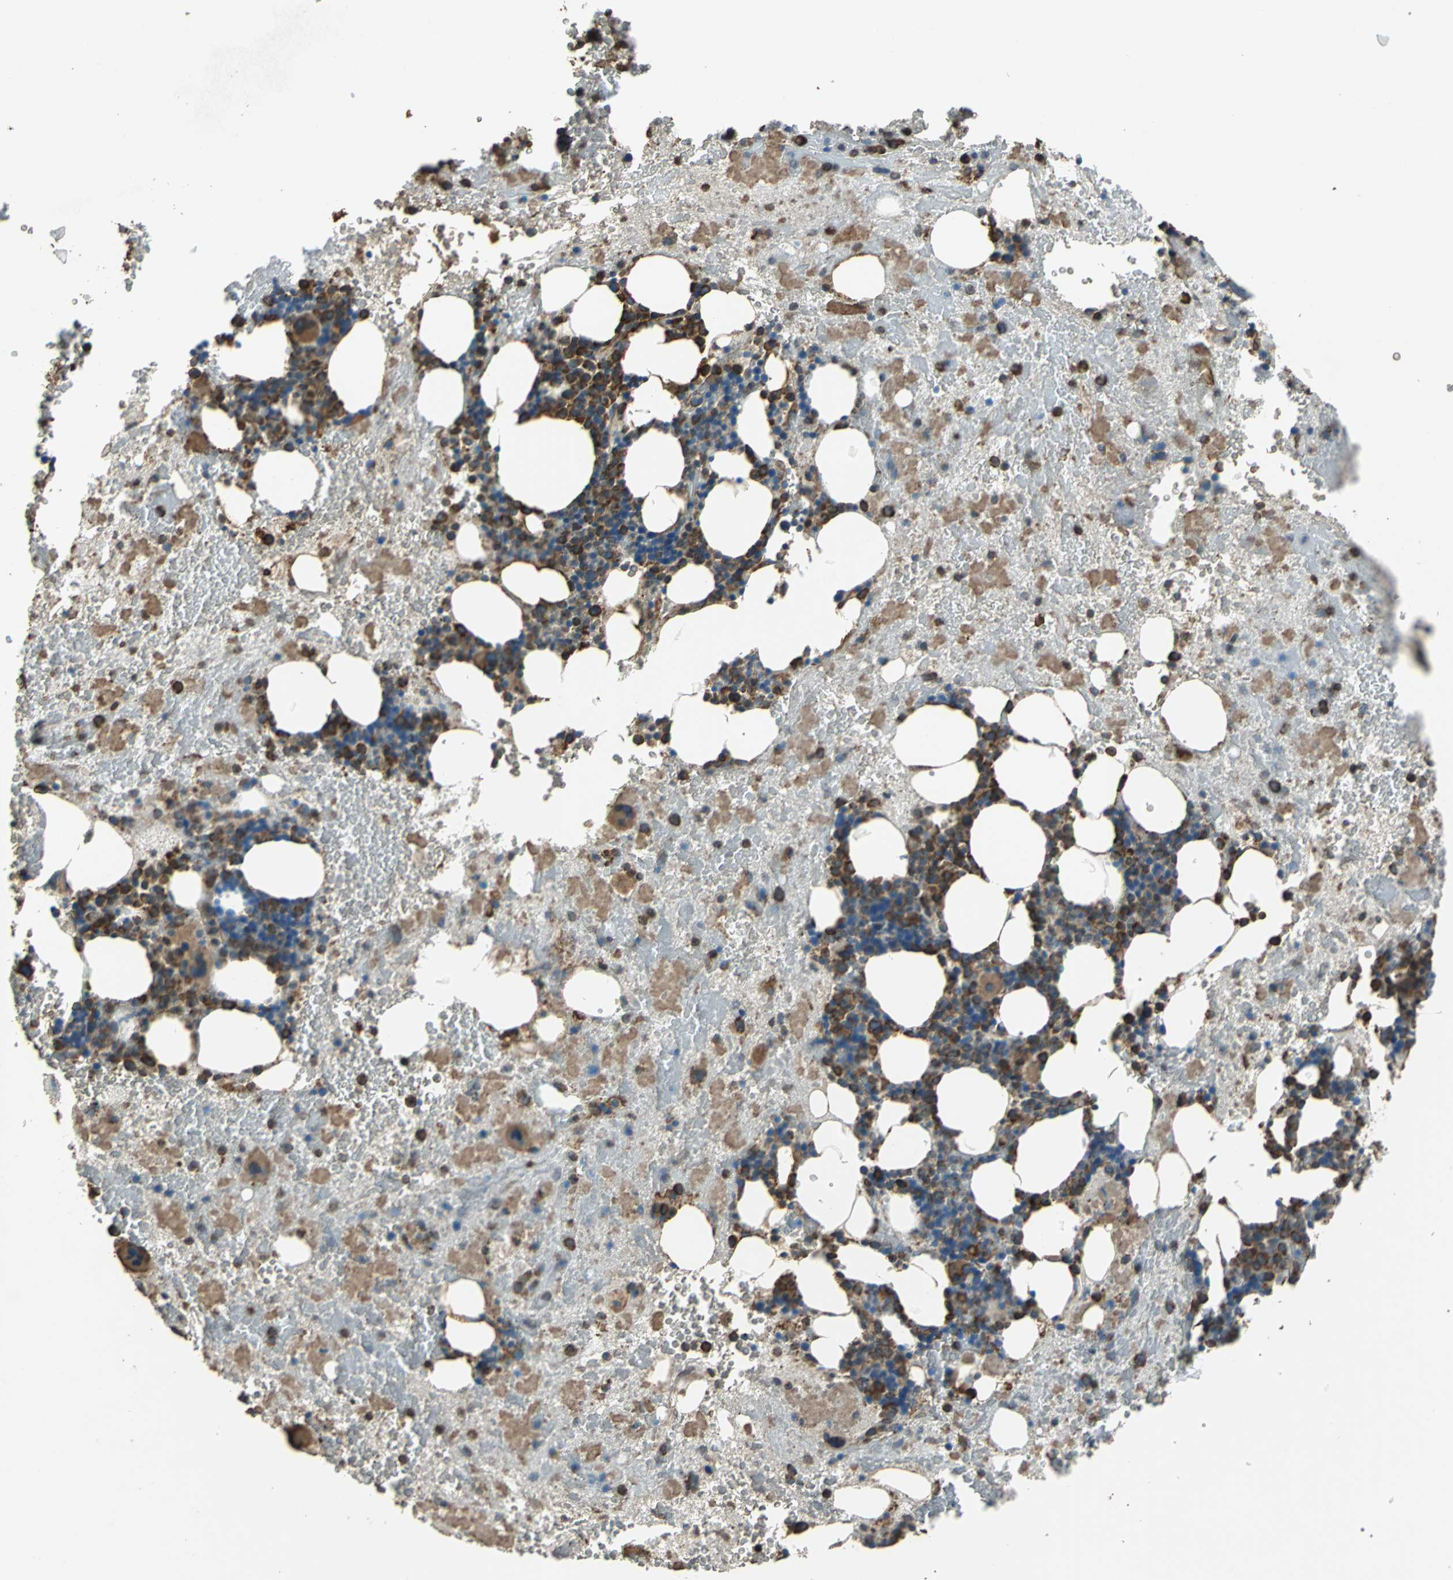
{"staining": {"intensity": "strong", "quantity": "25%-75%", "location": "cytoplasmic/membranous"}, "tissue": "bone marrow", "cell_type": "Hematopoietic cells", "image_type": "normal", "snomed": [{"axis": "morphology", "description": "Normal tissue, NOS"}, {"axis": "topography", "description": "Bone marrow"}], "caption": "Strong cytoplasmic/membranous positivity for a protein is seen in approximately 25%-75% of hematopoietic cells of normal bone marrow using immunohistochemistry.", "gene": "GPANK1", "patient": {"sex": "male", "age": 76}}